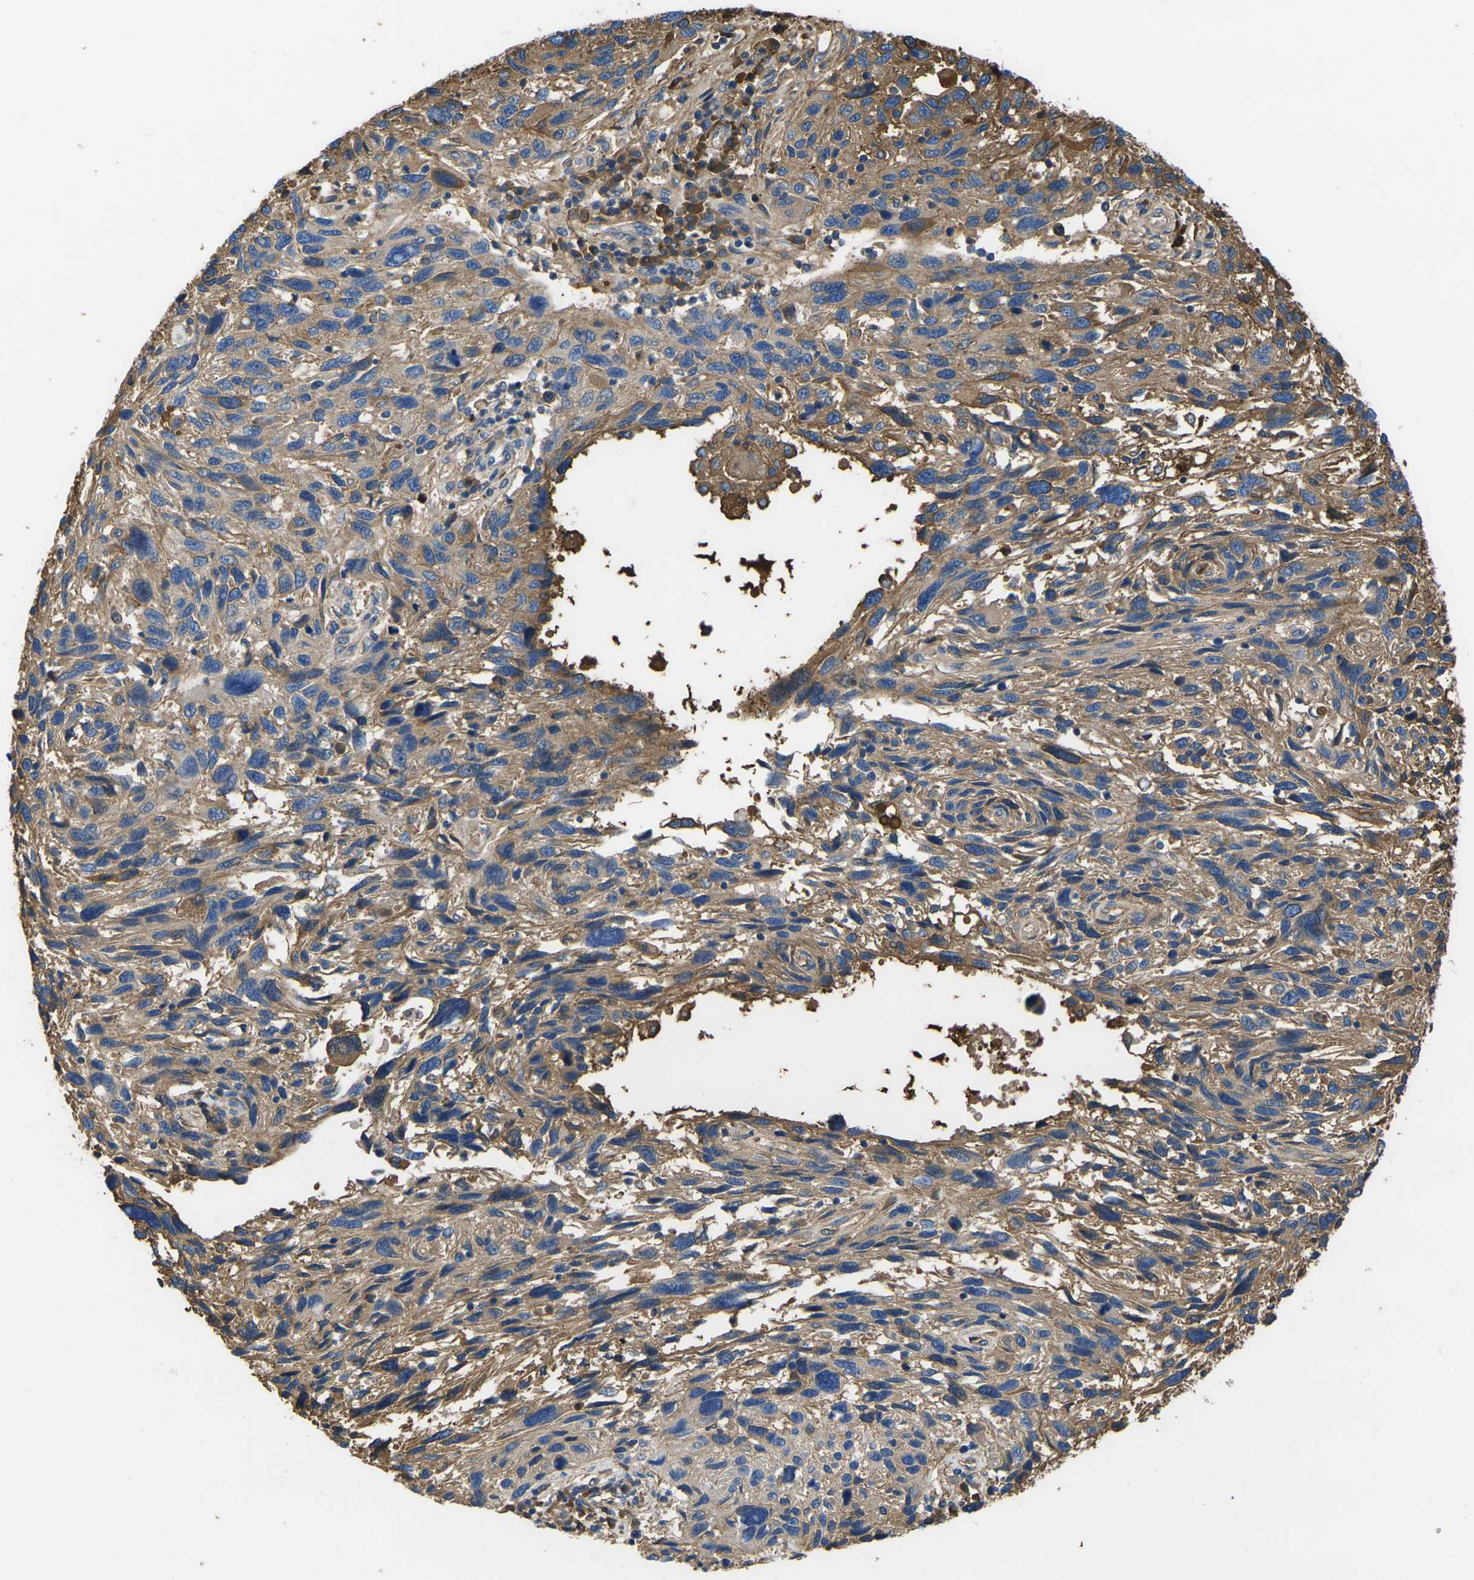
{"staining": {"intensity": "moderate", "quantity": "25%-75%", "location": "cytoplasmic/membranous"}, "tissue": "melanoma", "cell_type": "Tumor cells", "image_type": "cancer", "snomed": [{"axis": "morphology", "description": "Malignant melanoma, NOS"}, {"axis": "topography", "description": "Skin"}], "caption": "High-power microscopy captured an immunohistochemistry (IHC) photomicrograph of melanoma, revealing moderate cytoplasmic/membranous staining in approximately 25%-75% of tumor cells. Using DAB (3,3'-diaminobenzidine) (brown) and hematoxylin (blue) stains, captured at high magnification using brightfield microscopy.", "gene": "GREM2", "patient": {"sex": "male", "age": 53}}